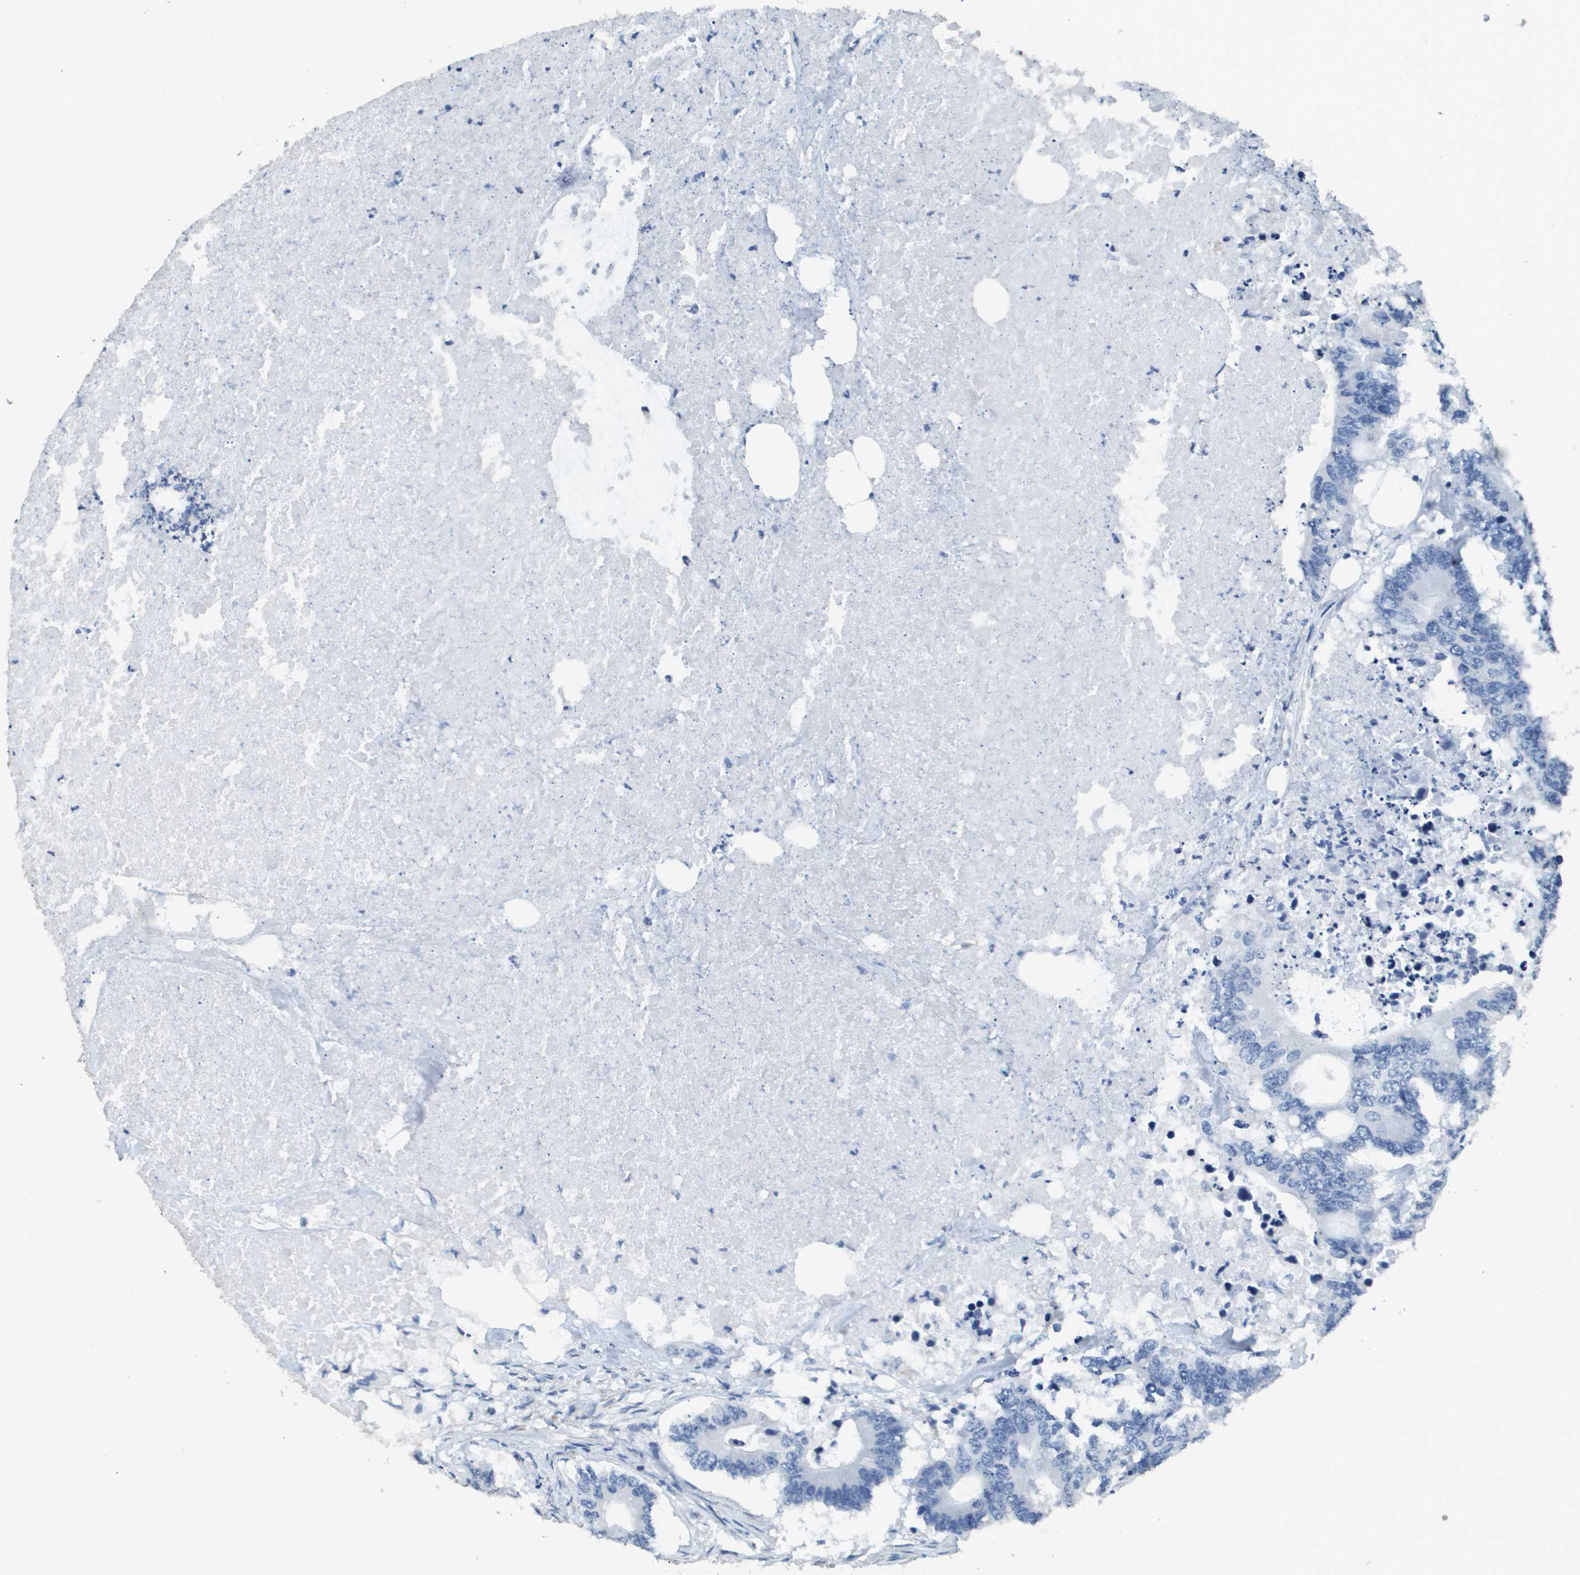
{"staining": {"intensity": "negative", "quantity": "none", "location": "none"}, "tissue": "colorectal cancer", "cell_type": "Tumor cells", "image_type": "cancer", "snomed": [{"axis": "morphology", "description": "Adenocarcinoma, NOS"}, {"axis": "topography", "description": "Colon"}], "caption": "Immunohistochemistry (IHC) of colorectal cancer demonstrates no expression in tumor cells.", "gene": "MT3", "patient": {"sex": "male", "age": 71}}